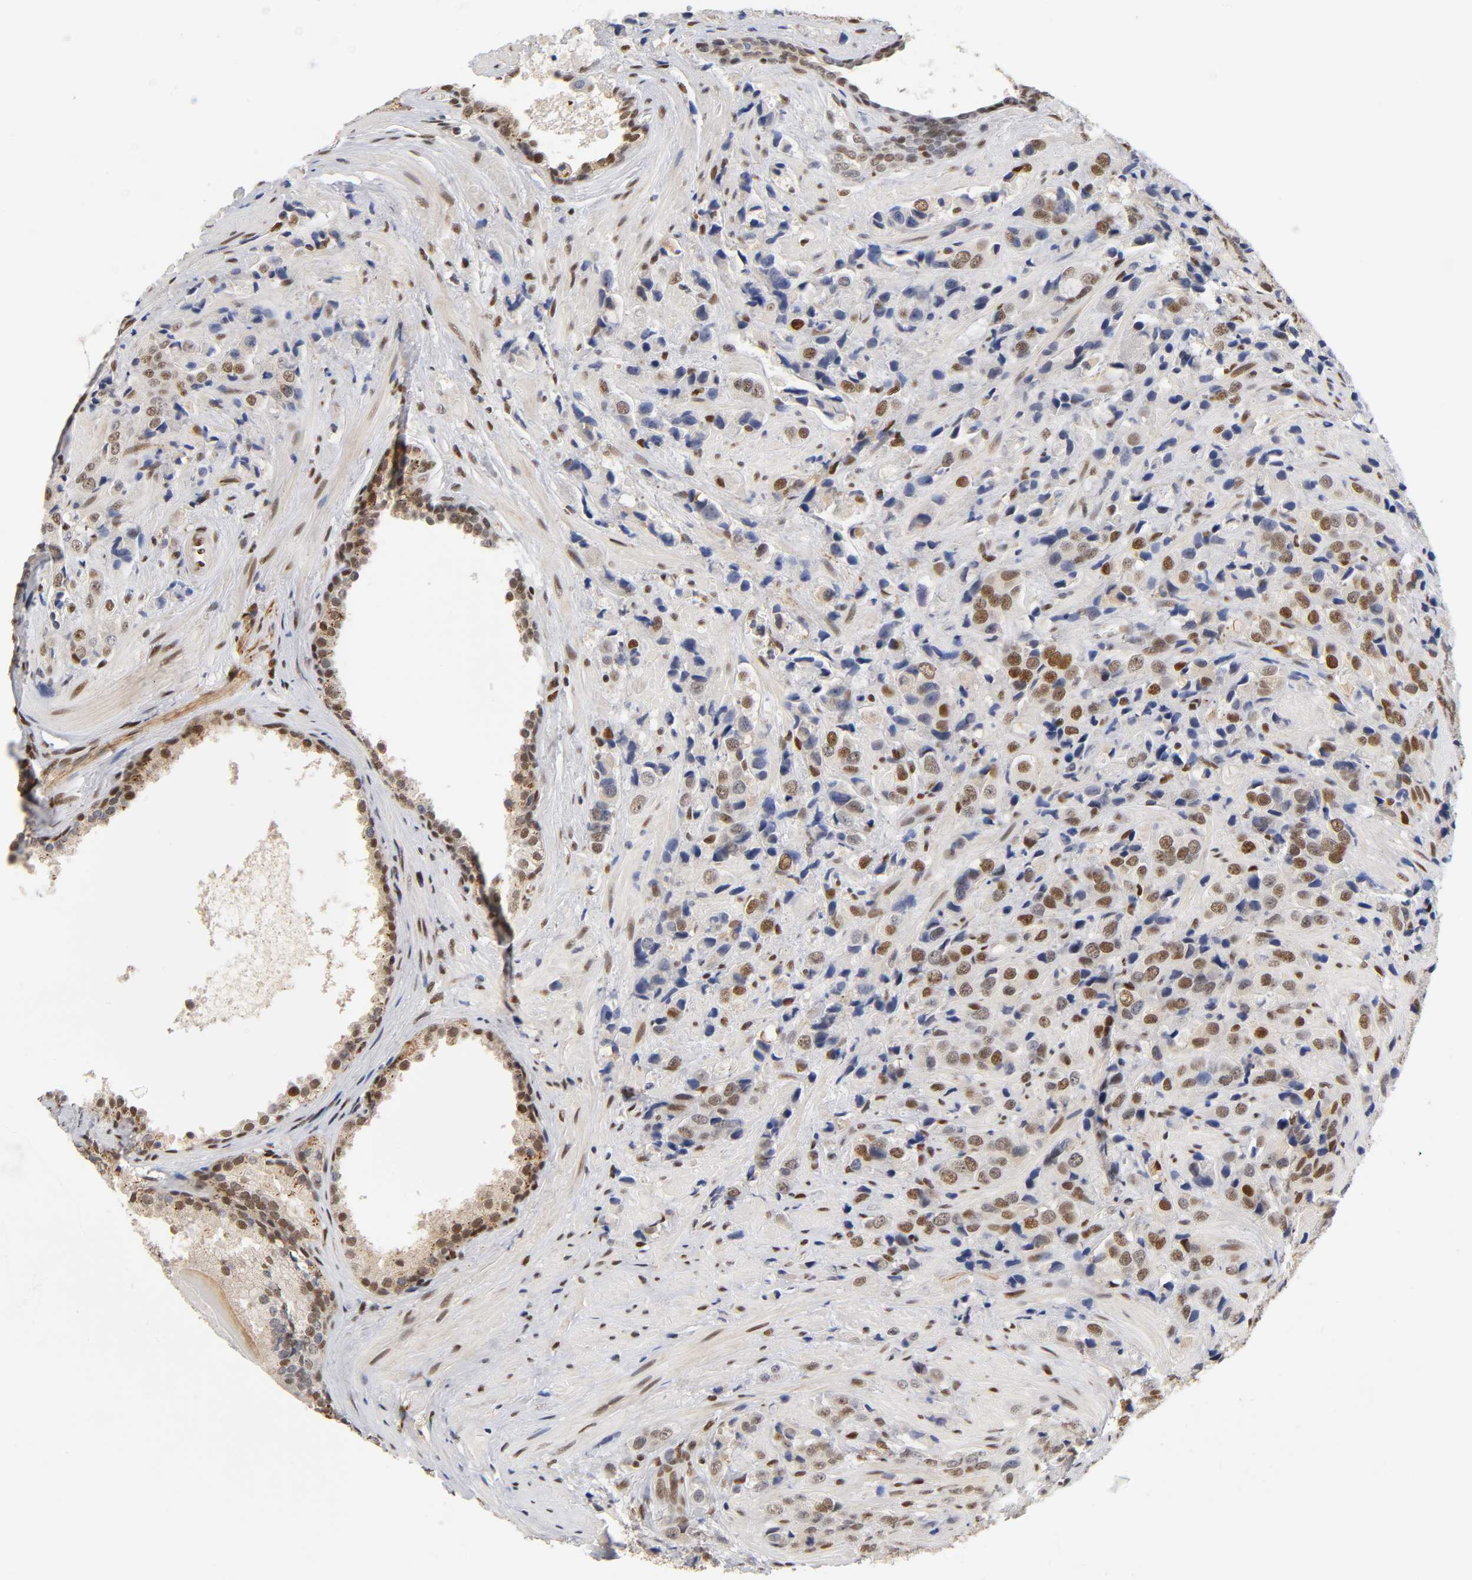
{"staining": {"intensity": "strong", "quantity": ">75%", "location": "nuclear"}, "tissue": "prostate cancer", "cell_type": "Tumor cells", "image_type": "cancer", "snomed": [{"axis": "morphology", "description": "Adenocarcinoma, High grade"}, {"axis": "topography", "description": "Prostate"}], "caption": "Immunohistochemical staining of high-grade adenocarcinoma (prostate) displays high levels of strong nuclear protein staining in approximately >75% of tumor cells.", "gene": "NR3C1", "patient": {"sex": "male", "age": 70}}